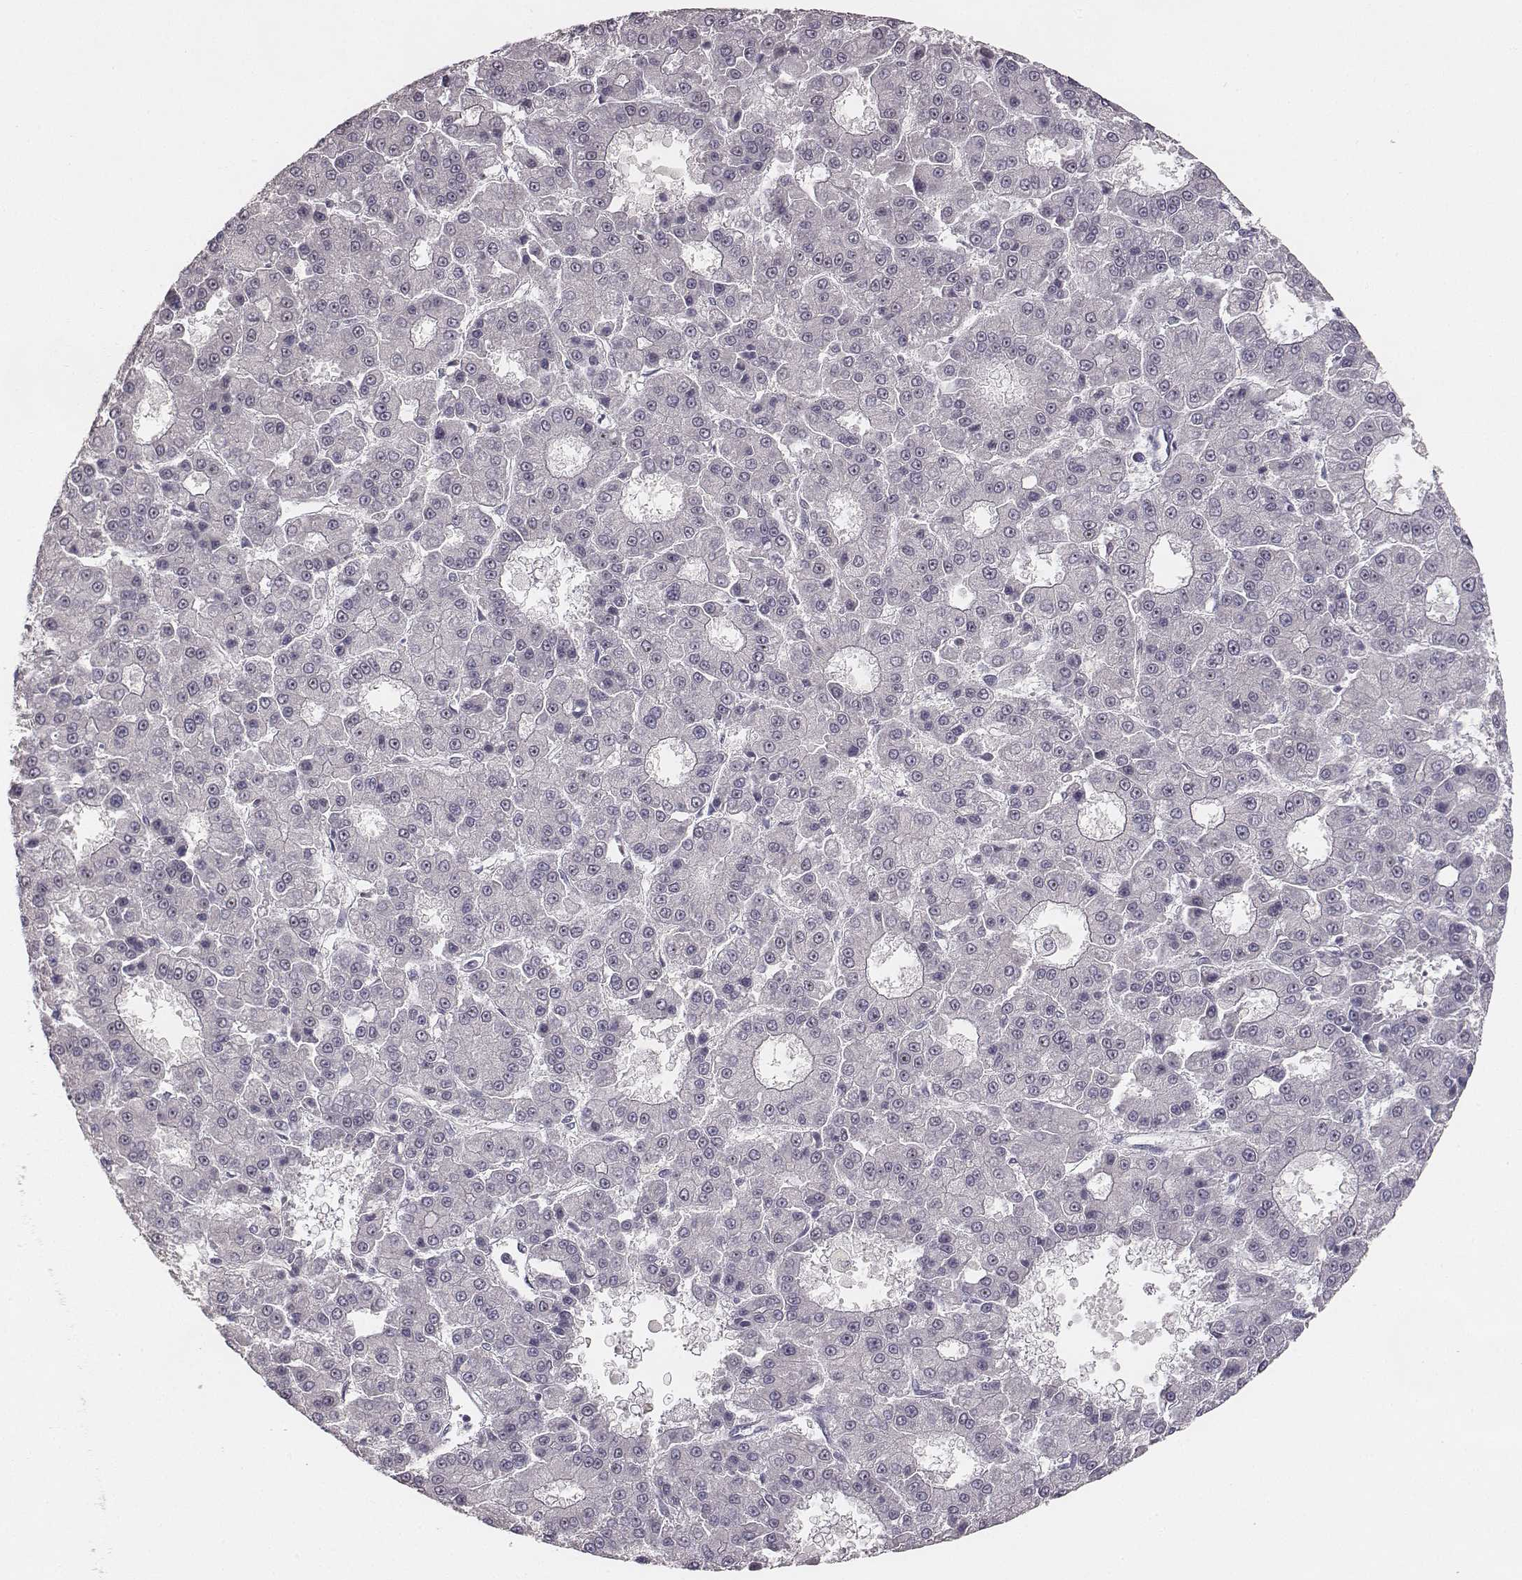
{"staining": {"intensity": "negative", "quantity": "none", "location": "none"}, "tissue": "liver cancer", "cell_type": "Tumor cells", "image_type": "cancer", "snomed": [{"axis": "morphology", "description": "Carcinoma, Hepatocellular, NOS"}, {"axis": "topography", "description": "Liver"}], "caption": "Liver cancer (hepatocellular carcinoma) stained for a protein using immunohistochemistry (IHC) shows no positivity tumor cells.", "gene": "NIFK", "patient": {"sex": "male", "age": 70}}